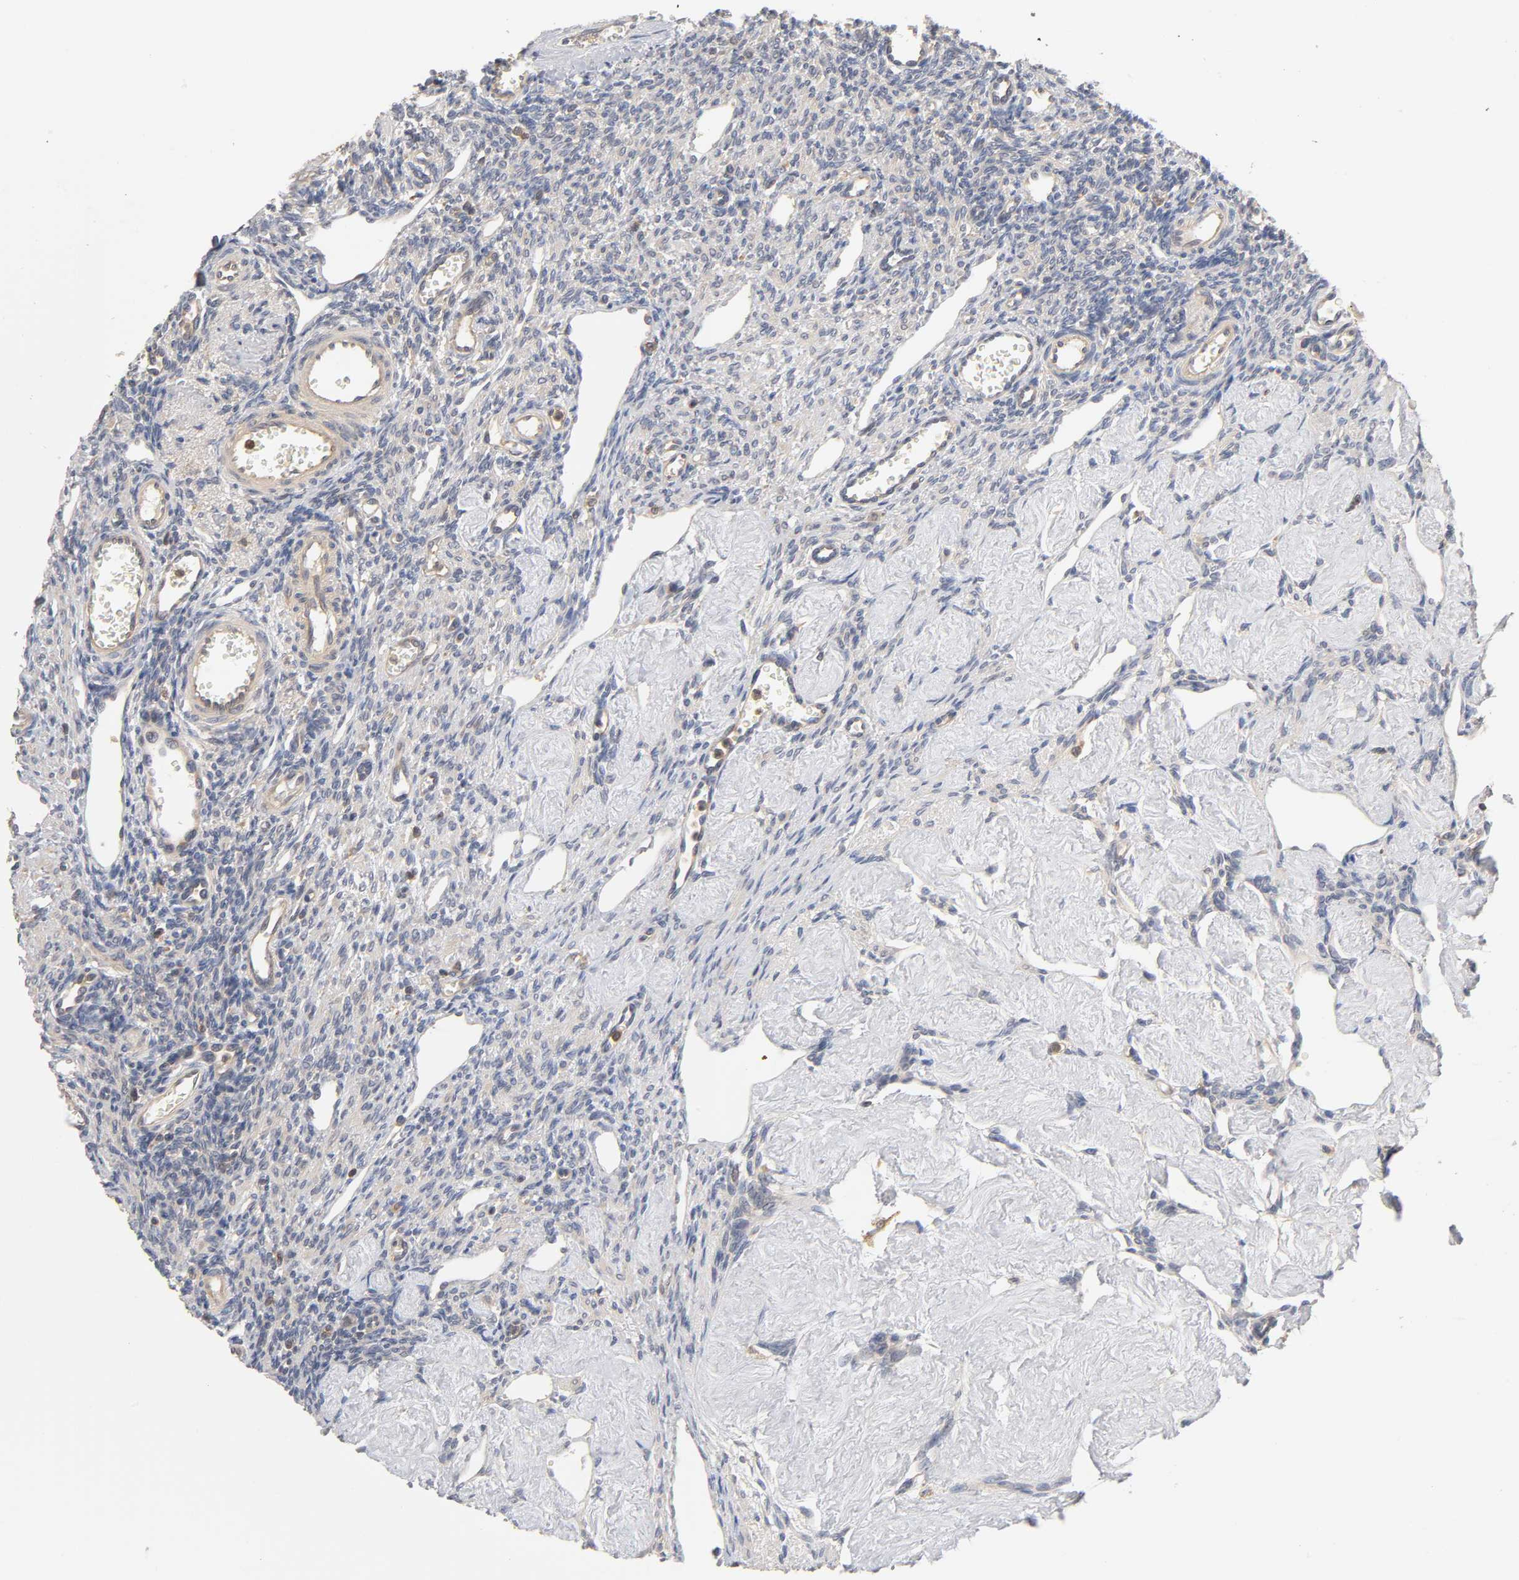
{"staining": {"intensity": "negative", "quantity": "none", "location": "none"}, "tissue": "ovary", "cell_type": "Ovarian stroma cells", "image_type": "normal", "snomed": [{"axis": "morphology", "description": "Normal tissue, NOS"}, {"axis": "topography", "description": "Ovary"}], "caption": "A high-resolution micrograph shows immunohistochemistry (IHC) staining of normal ovary, which displays no significant positivity in ovarian stroma cells.", "gene": "ACTR2", "patient": {"sex": "female", "age": 33}}